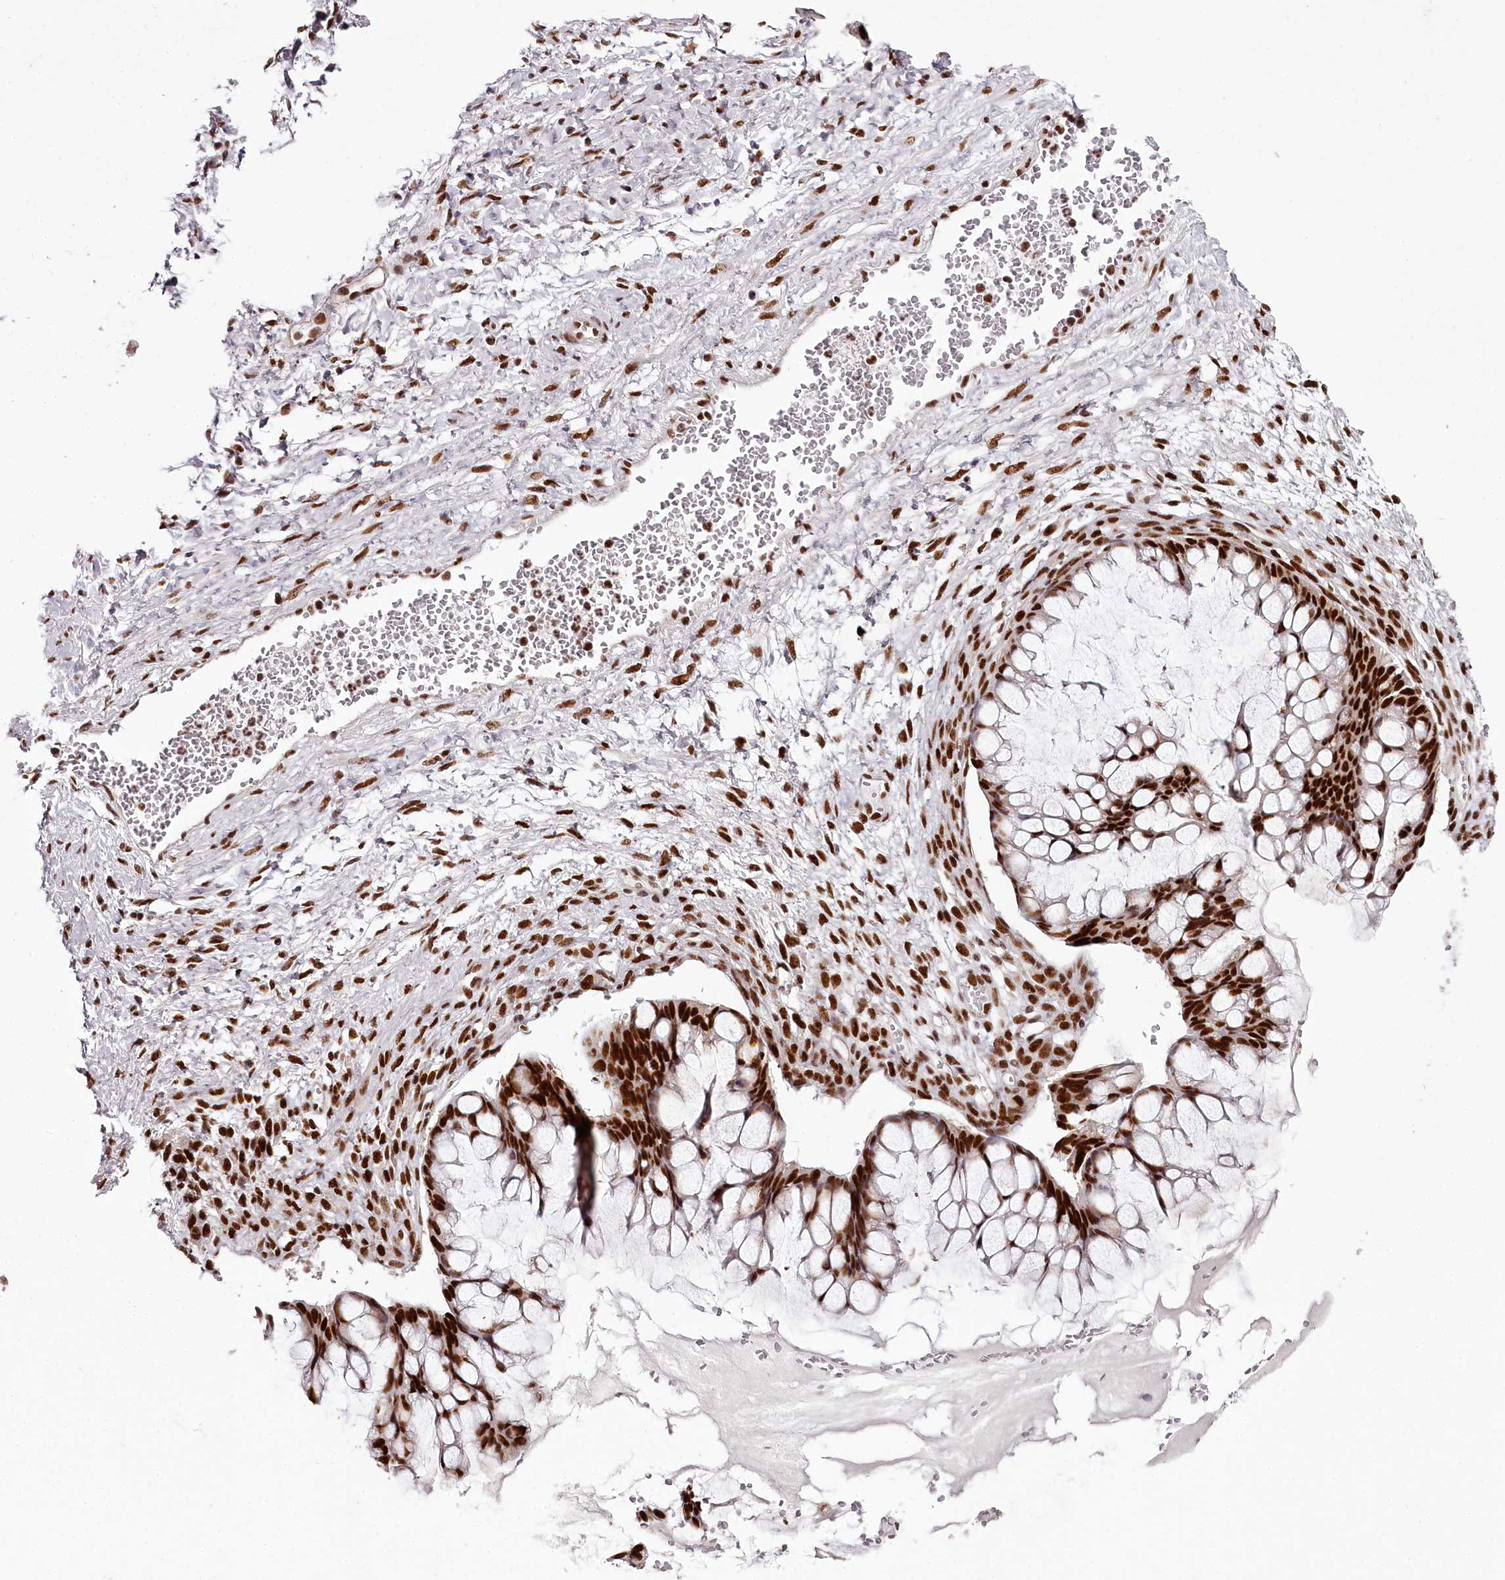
{"staining": {"intensity": "strong", "quantity": ">75%", "location": "nuclear"}, "tissue": "ovarian cancer", "cell_type": "Tumor cells", "image_type": "cancer", "snomed": [{"axis": "morphology", "description": "Cystadenocarcinoma, mucinous, NOS"}, {"axis": "topography", "description": "Ovary"}], "caption": "Tumor cells show high levels of strong nuclear positivity in about >75% of cells in ovarian cancer (mucinous cystadenocarcinoma). (Stains: DAB (3,3'-diaminobenzidine) in brown, nuclei in blue, Microscopy: brightfield microscopy at high magnification).", "gene": "PSPC1", "patient": {"sex": "female", "age": 73}}